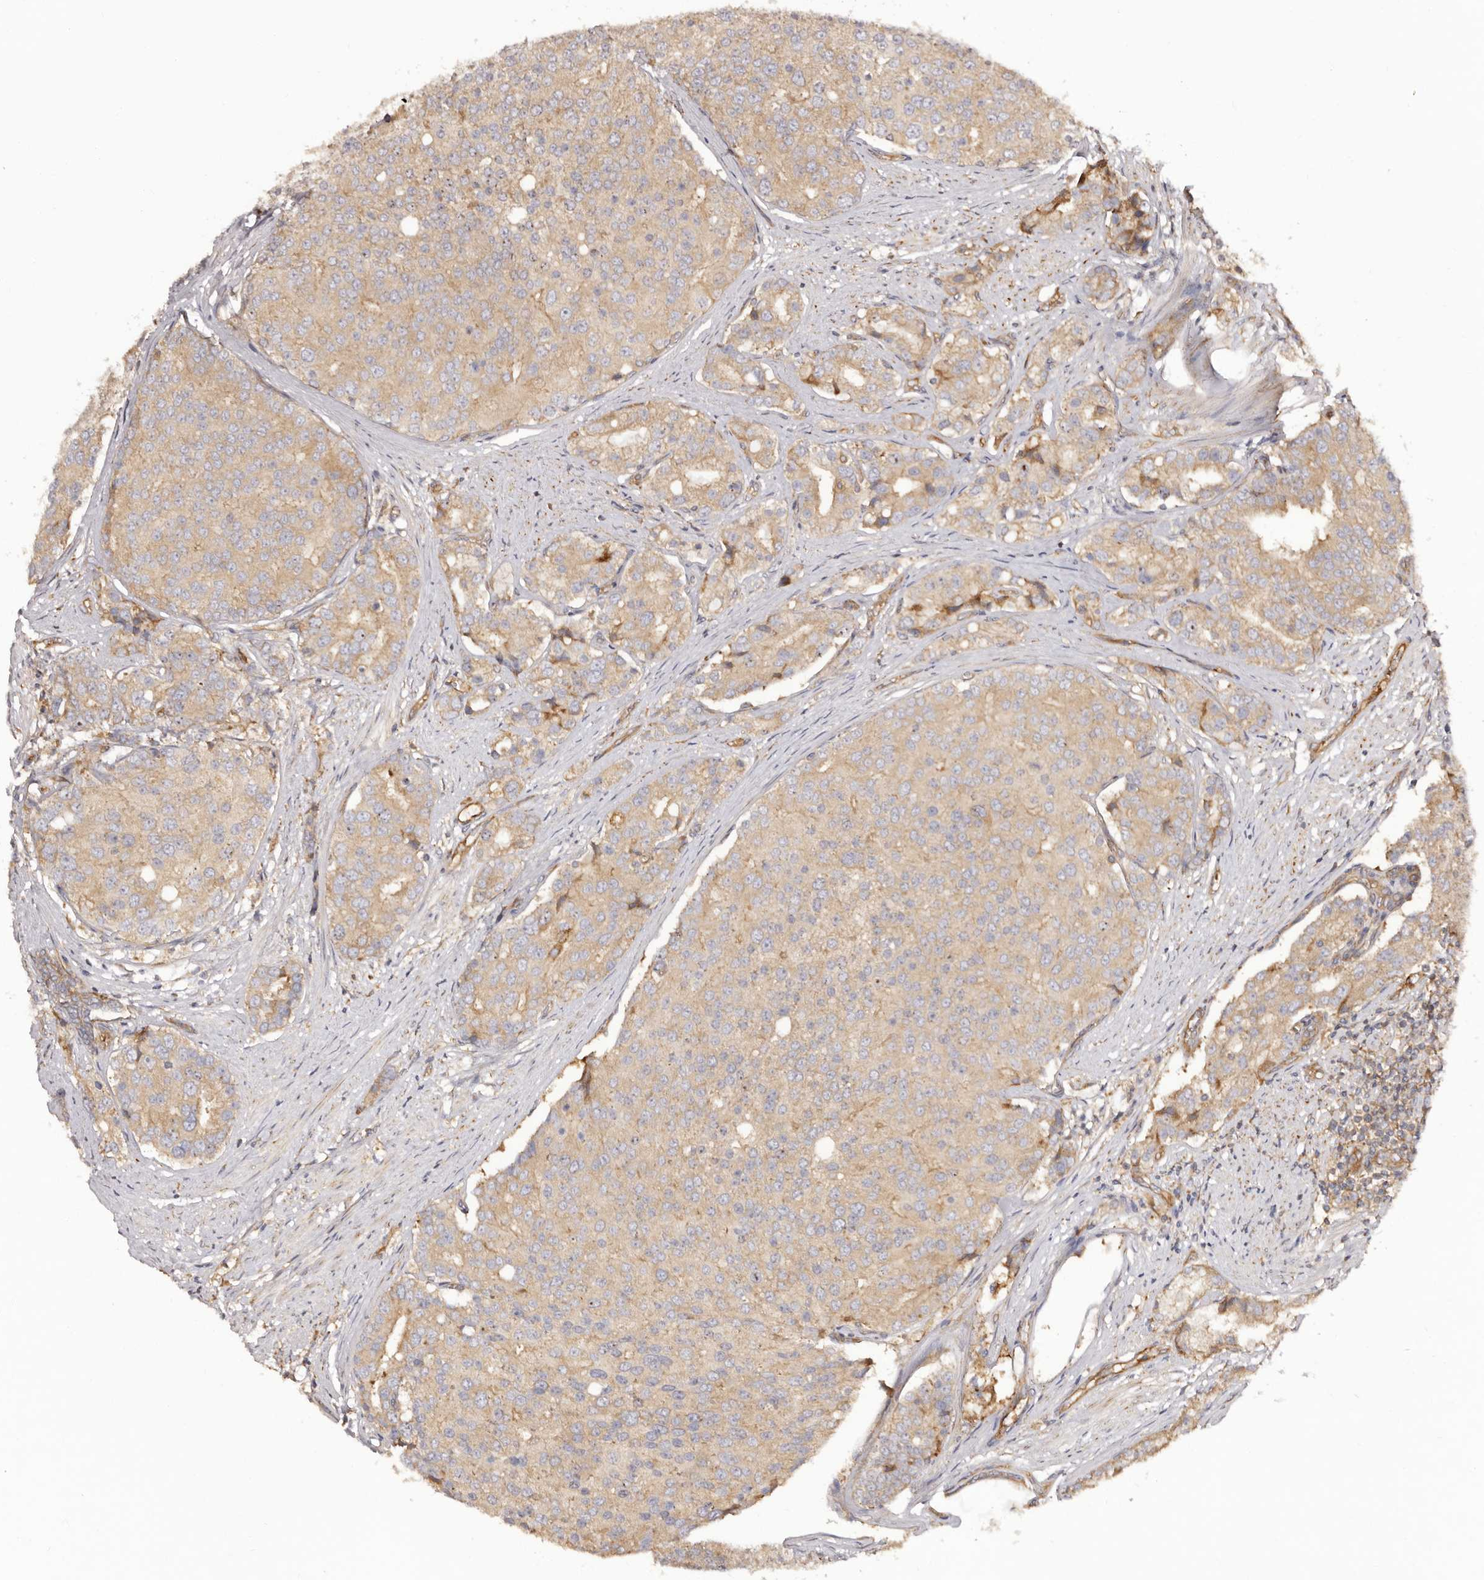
{"staining": {"intensity": "weak", "quantity": "25%-75%", "location": "cytoplasmic/membranous"}, "tissue": "prostate cancer", "cell_type": "Tumor cells", "image_type": "cancer", "snomed": [{"axis": "morphology", "description": "Adenocarcinoma, High grade"}, {"axis": "topography", "description": "Prostate"}], "caption": "Immunohistochemistry (DAB (3,3'-diaminobenzidine)) staining of adenocarcinoma (high-grade) (prostate) demonstrates weak cytoplasmic/membranous protein staining in about 25%-75% of tumor cells.", "gene": "RPS6", "patient": {"sex": "male", "age": 50}}